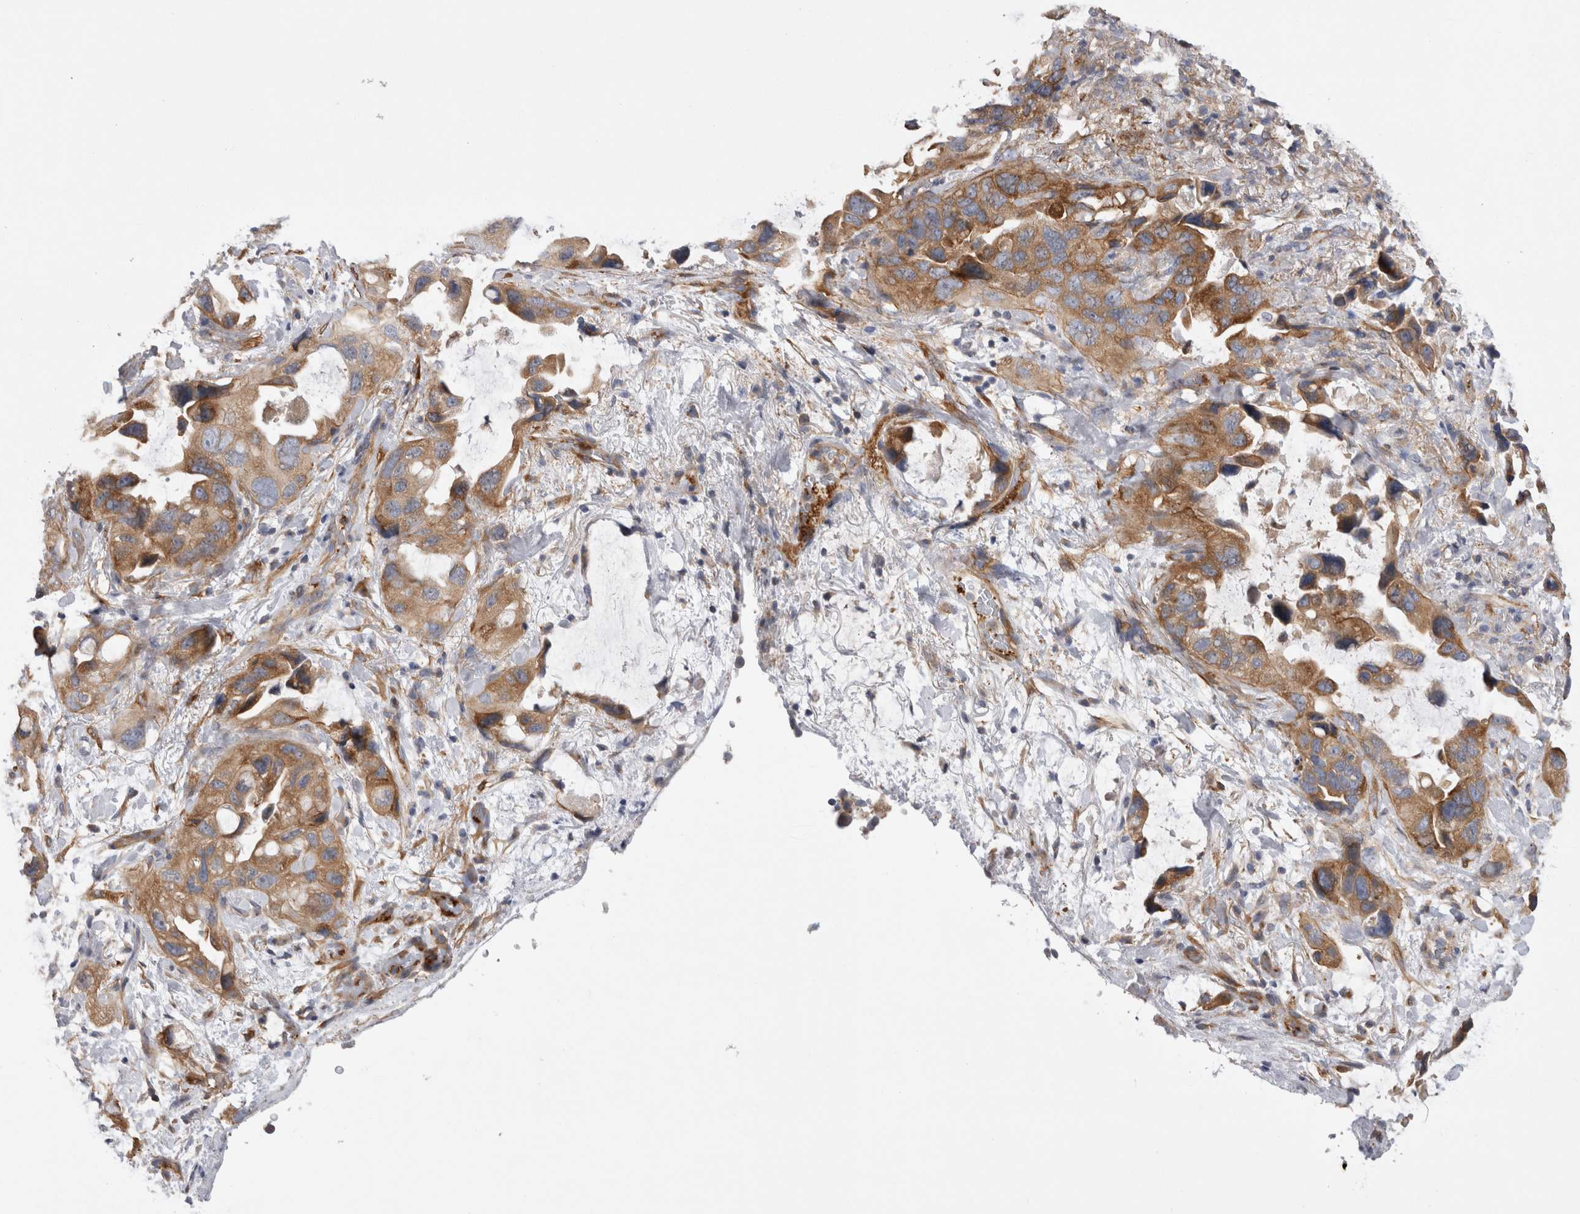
{"staining": {"intensity": "moderate", "quantity": ">75%", "location": "cytoplasmic/membranous"}, "tissue": "lung cancer", "cell_type": "Tumor cells", "image_type": "cancer", "snomed": [{"axis": "morphology", "description": "Squamous cell carcinoma, NOS"}, {"axis": "topography", "description": "Lung"}], "caption": "Protein analysis of squamous cell carcinoma (lung) tissue shows moderate cytoplasmic/membranous expression in approximately >75% of tumor cells.", "gene": "EPRS1", "patient": {"sex": "female", "age": 73}}